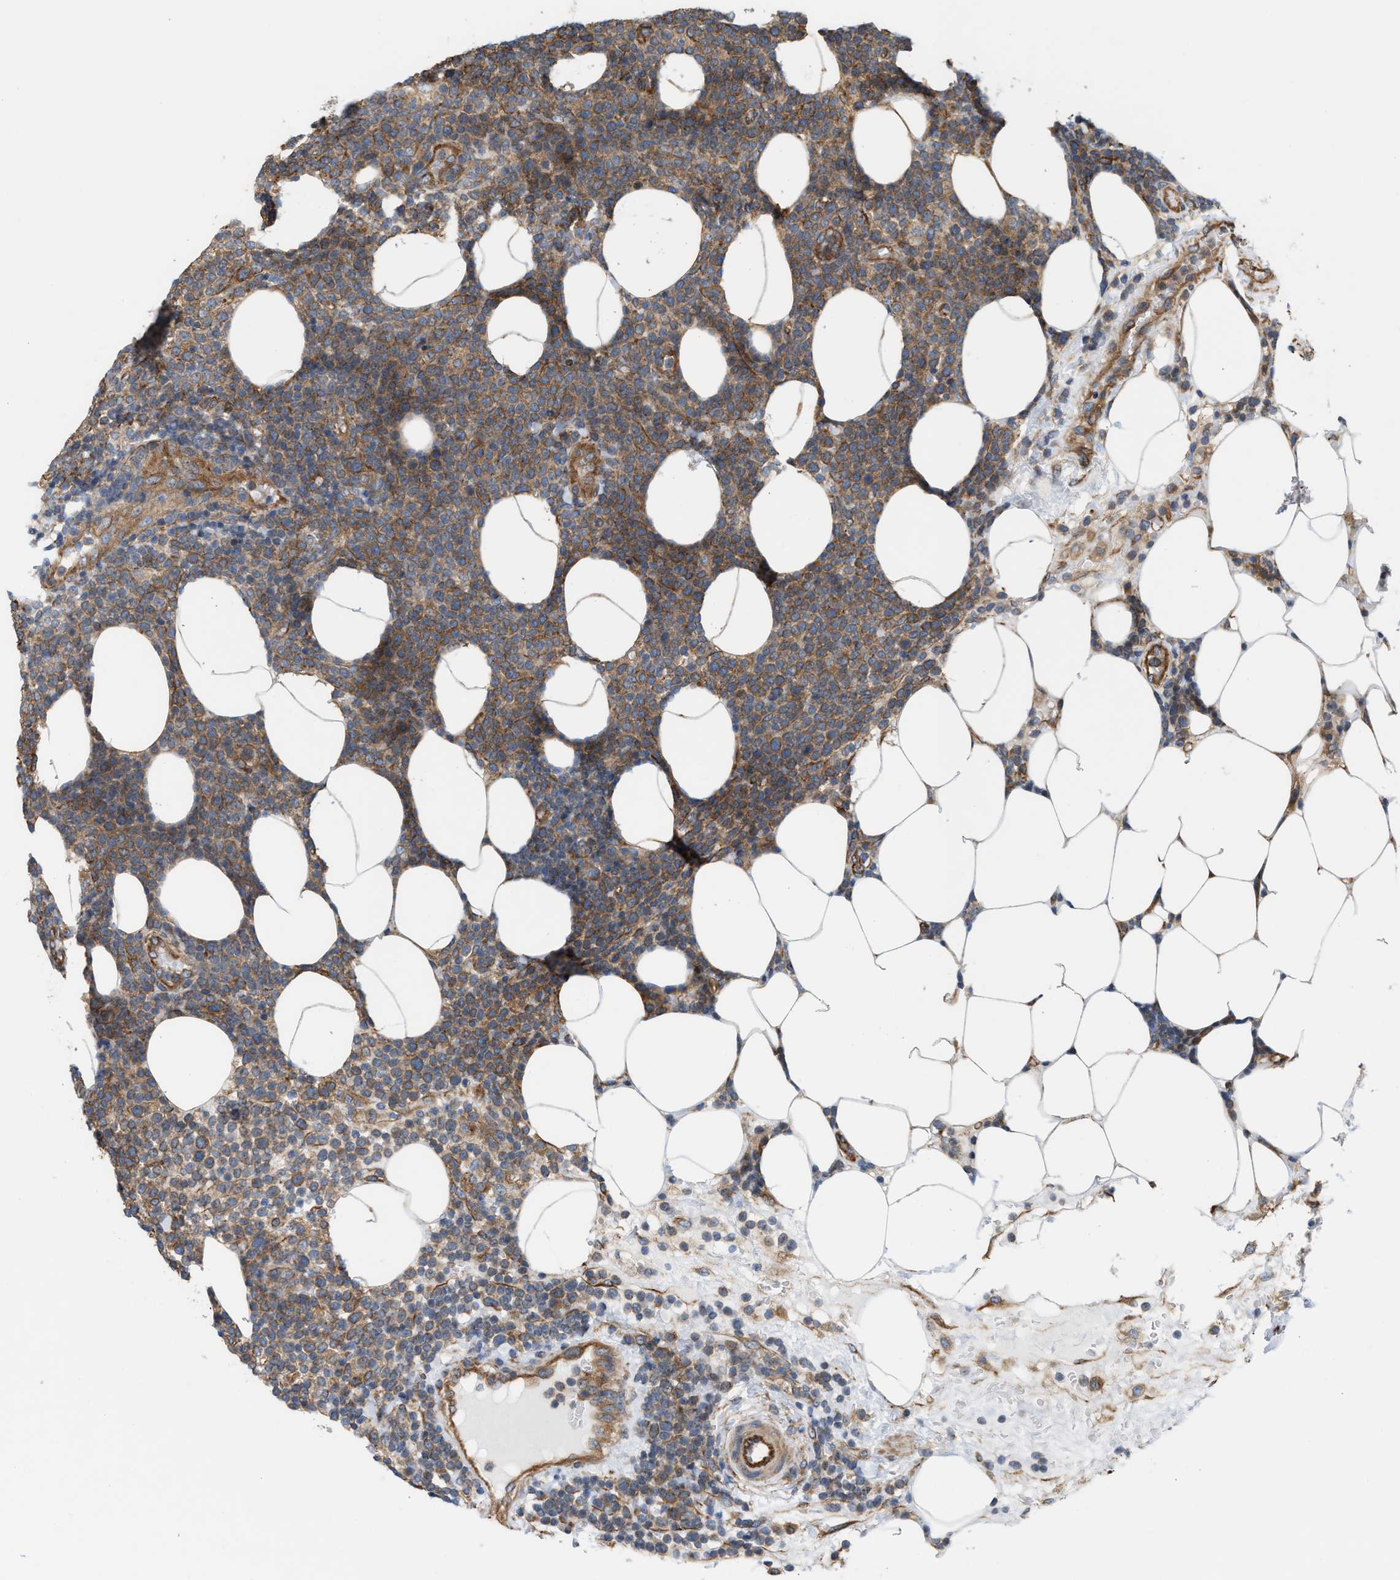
{"staining": {"intensity": "weak", "quantity": ">75%", "location": "cytoplasmic/membranous"}, "tissue": "lymphoma", "cell_type": "Tumor cells", "image_type": "cancer", "snomed": [{"axis": "morphology", "description": "Malignant lymphoma, non-Hodgkin's type, High grade"}, {"axis": "topography", "description": "Lymph node"}], "caption": "Immunohistochemistry staining of lymphoma, which shows low levels of weak cytoplasmic/membranous staining in about >75% of tumor cells indicating weak cytoplasmic/membranous protein positivity. The staining was performed using DAB (brown) for protein detection and nuclei were counterstained in hematoxylin (blue).", "gene": "EPS15L1", "patient": {"sex": "male", "age": 61}}